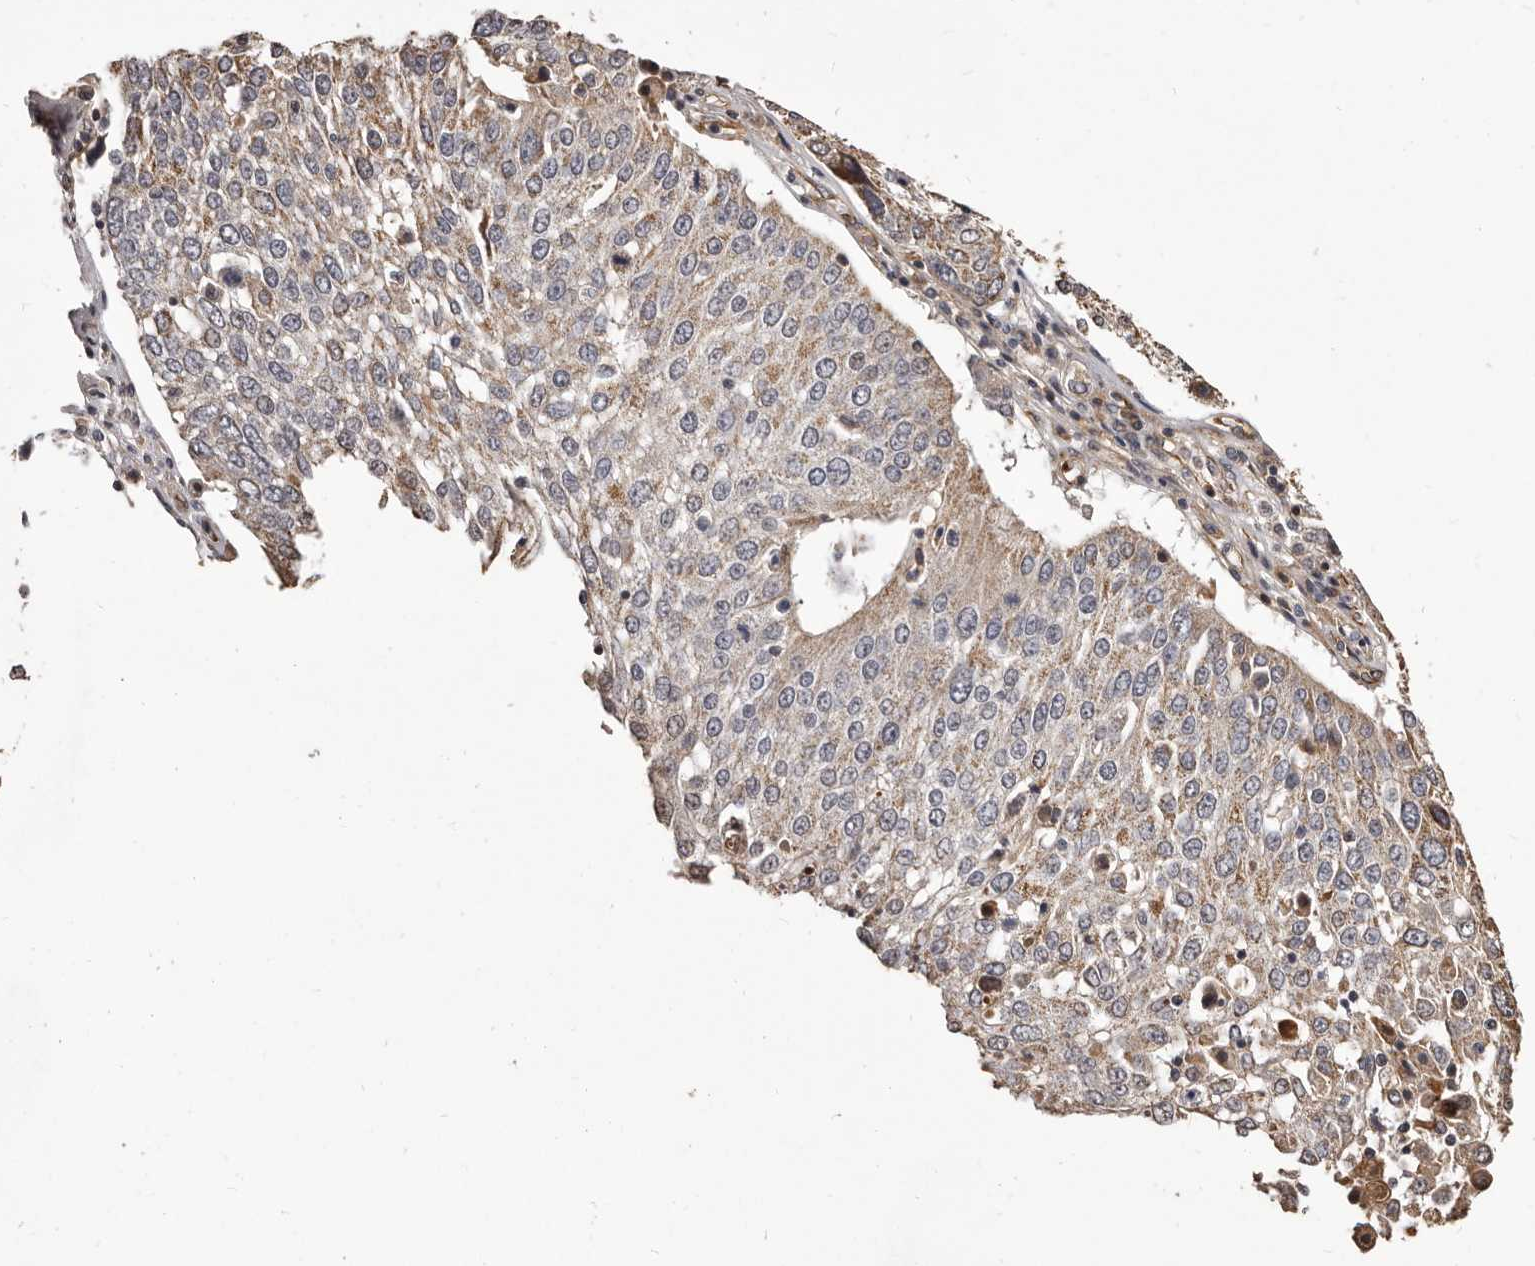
{"staining": {"intensity": "weak", "quantity": "<25%", "location": "cytoplasmic/membranous"}, "tissue": "lung cancer", "cell_type": "Tumor cells", "image_type": "cancer", "snomed": [{"axis": "morphology", "description": "Squamous cell carcinoma, NOS"}, {"axis": "topography", "description": "Lung"}], "caption": "This is an immunohistochemistry histopathology image of lung squamous cell carcinoma. There is no expression in tumor cells.", "gene": "ALPK1", "patient": {"sex": "male", "age": 65}}